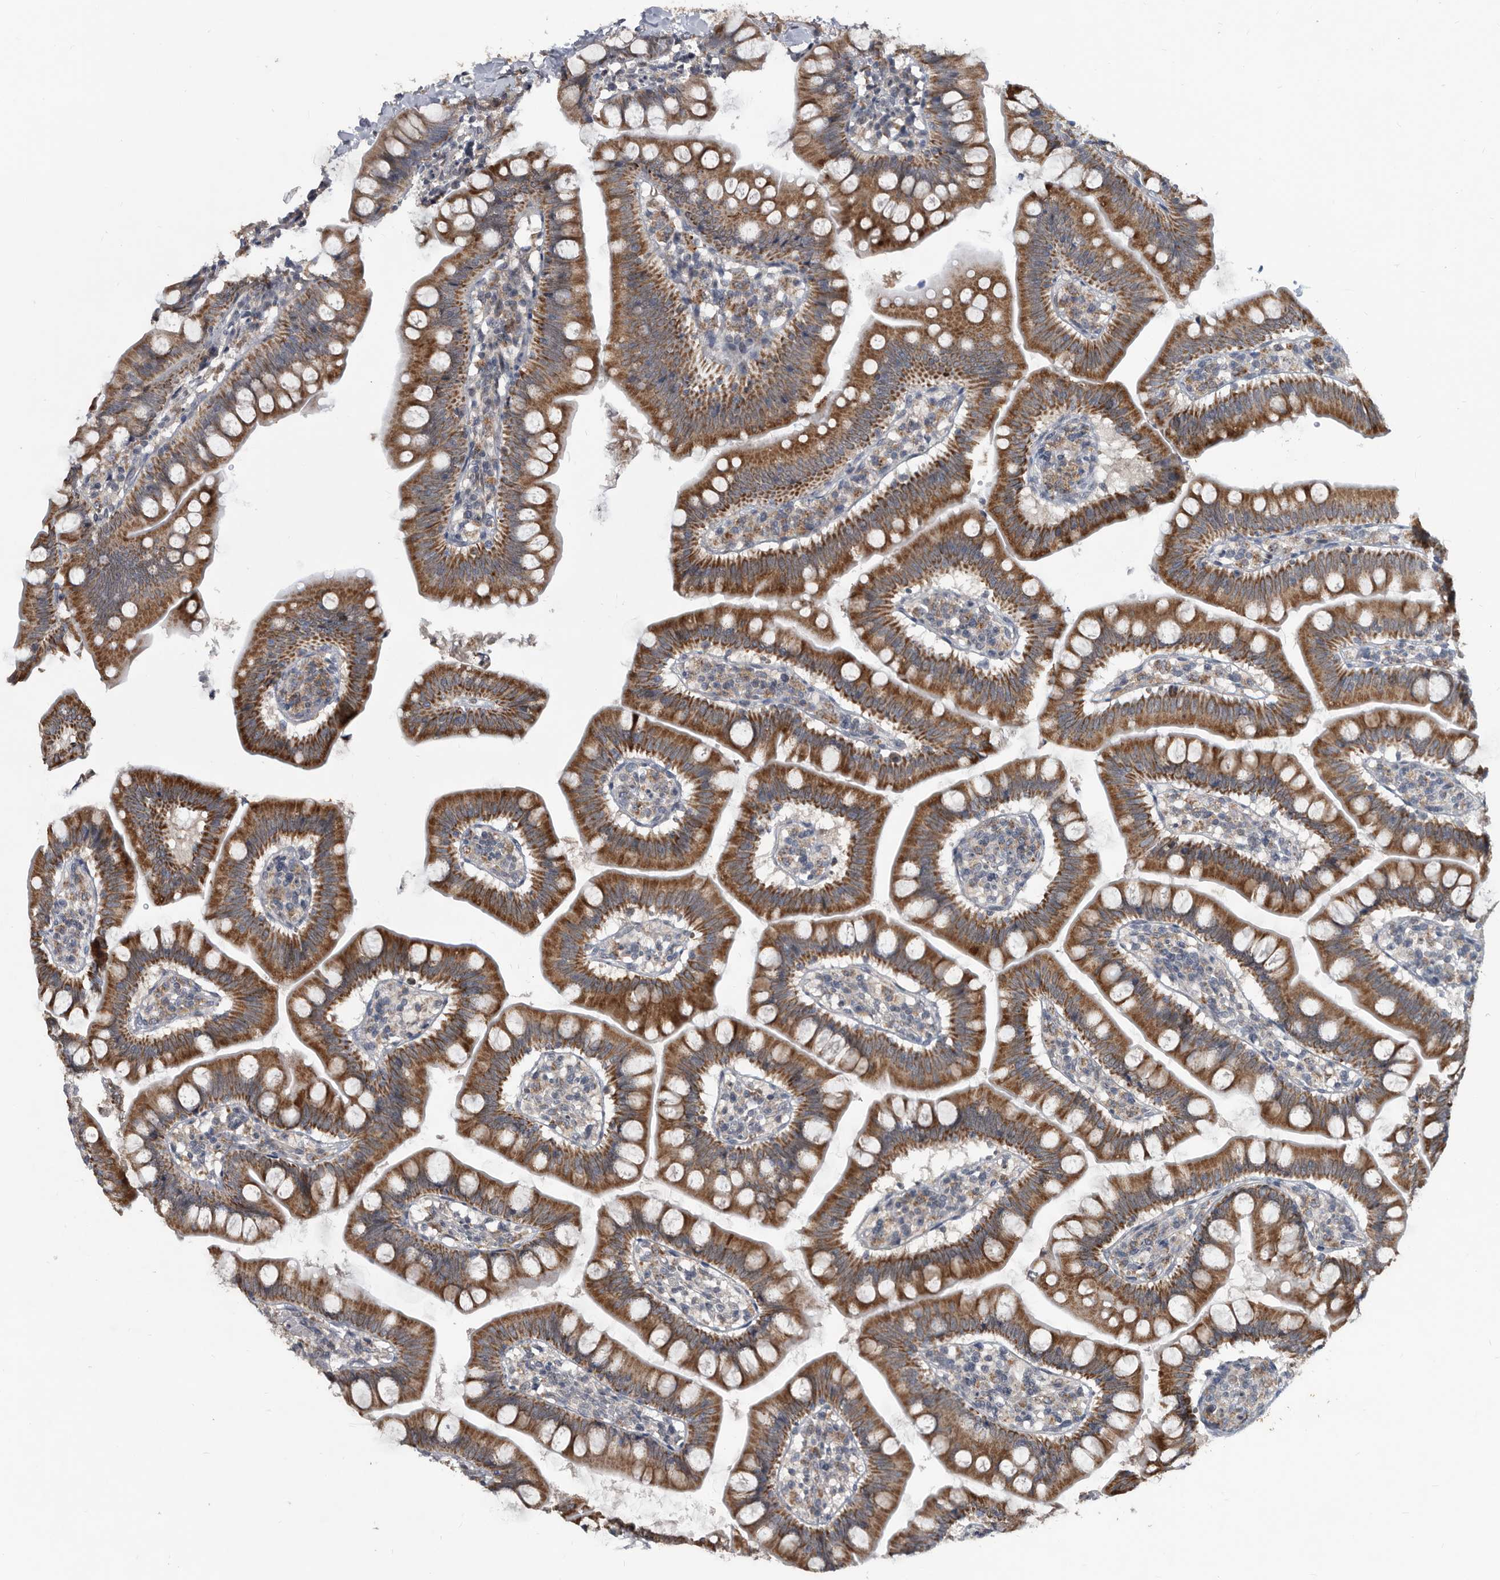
{"staining": {"intensity": "strong", "quantity": ">75%", "location": "cytoplasmic/membranous"}, "tissue": "small intestine", "cell_type": "Glandular cells", "image_type": "normal", "snomed": [{"axis": "morphology", "description": "Normal tissue, NOS"}, {"axis": "topography", "description": "Small intestine"}], "caption": "Glandular cells demonstrate high levels of strong cytoplasmic/membranous expression in approximately >75% of cells in unremarkable small intestine. Nuclei are stained in blue.", "gene": "PI15", "patient": {"sex": "male", "age": 7}}